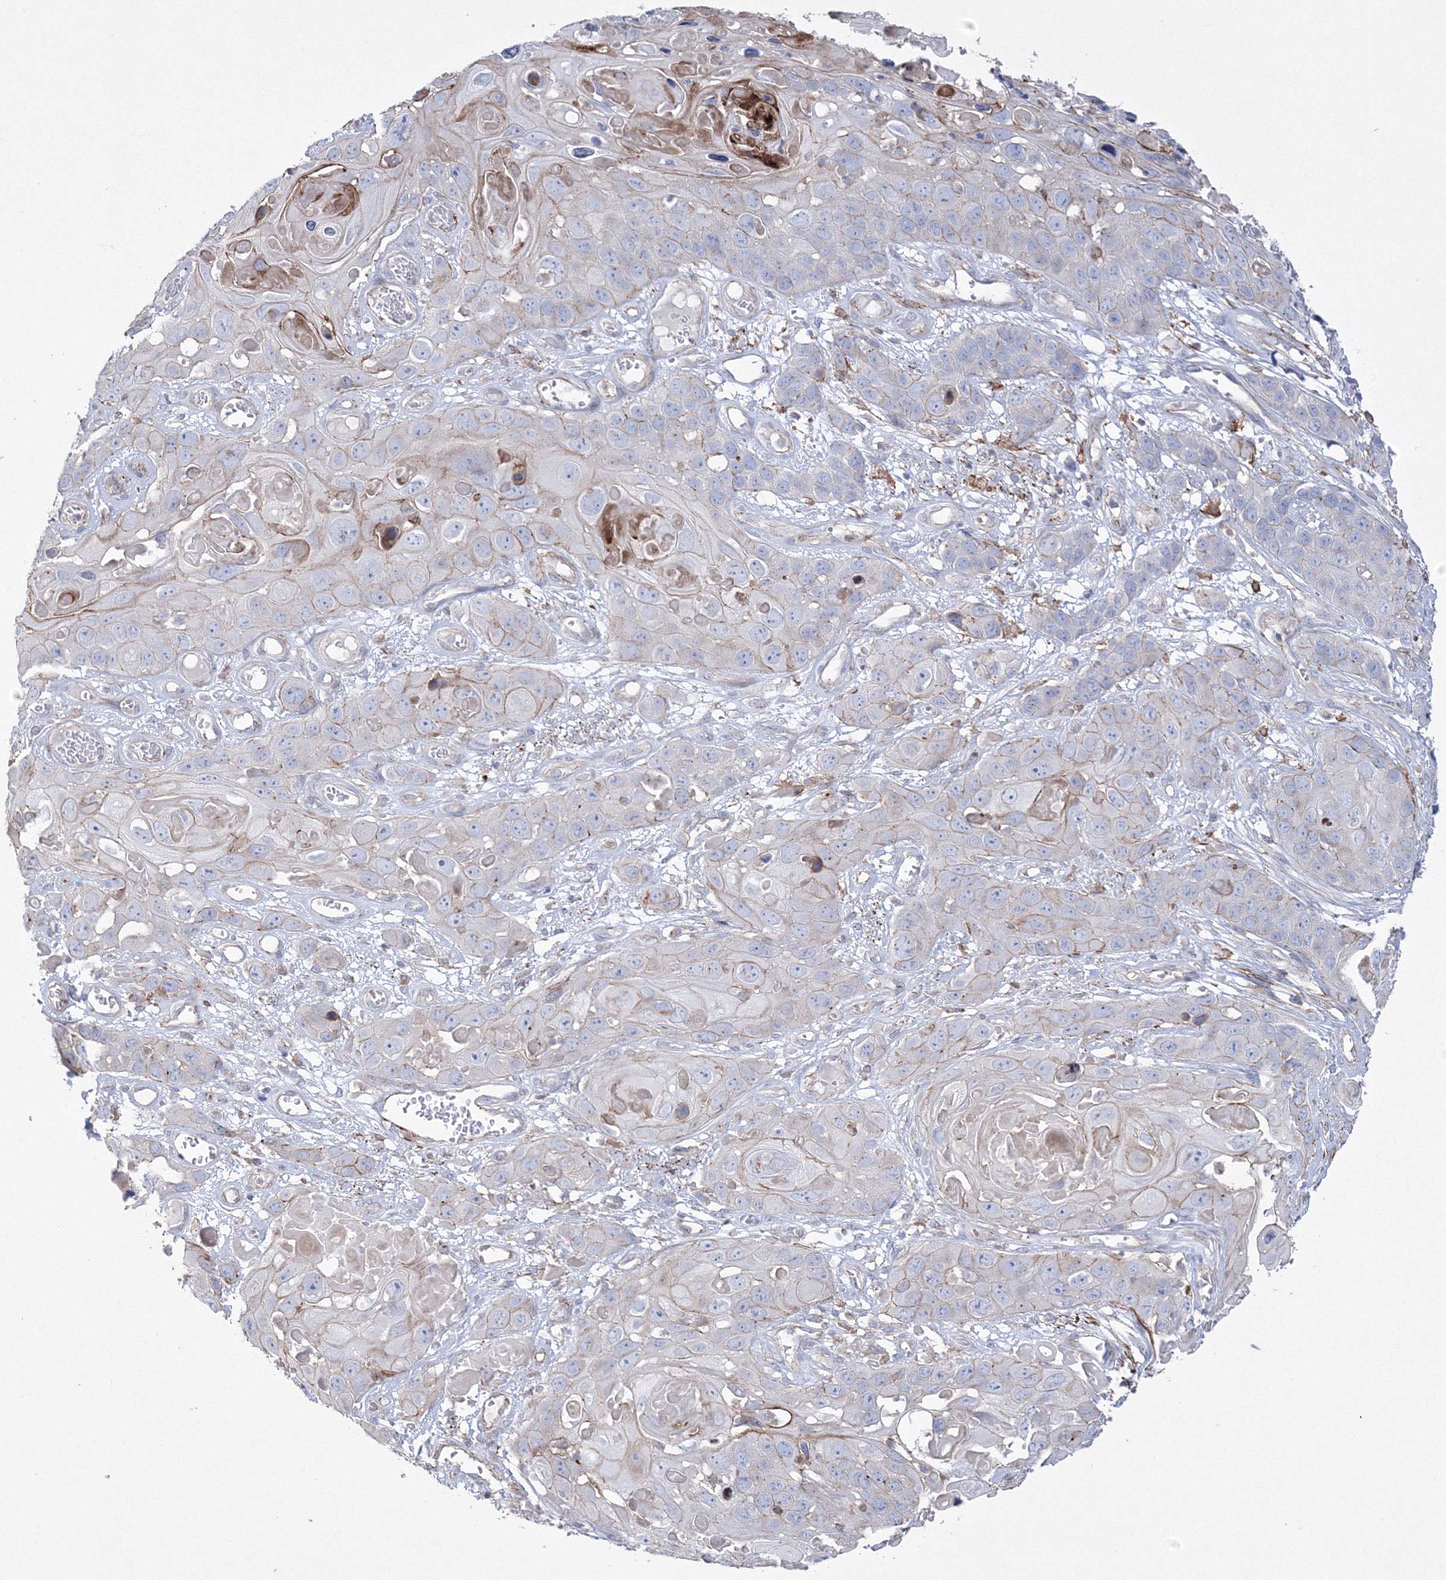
{"staining": {"intensity": "moderate", "quantity": "<25%", "location": "cytoplasmic/membranous"}, "tissue": "skin cancer", "cell_type": "Tumor cells", "image_type": "cancer", "snomed": [{"axis": "morphology", "description": "Squamous cell carcinoma, NOS"}, {"axis": "topography", "description": "Skin"}], "caption": "A histopathology image showing moderate cytoplasmic/membranous expression in about <25% of tumor cells in skin cancer (squamous cell carcinoma), as visualized by brown immunohistochemical staining.", "gene": "GPR82", "patient": {"sex": "male", "age": 55}}